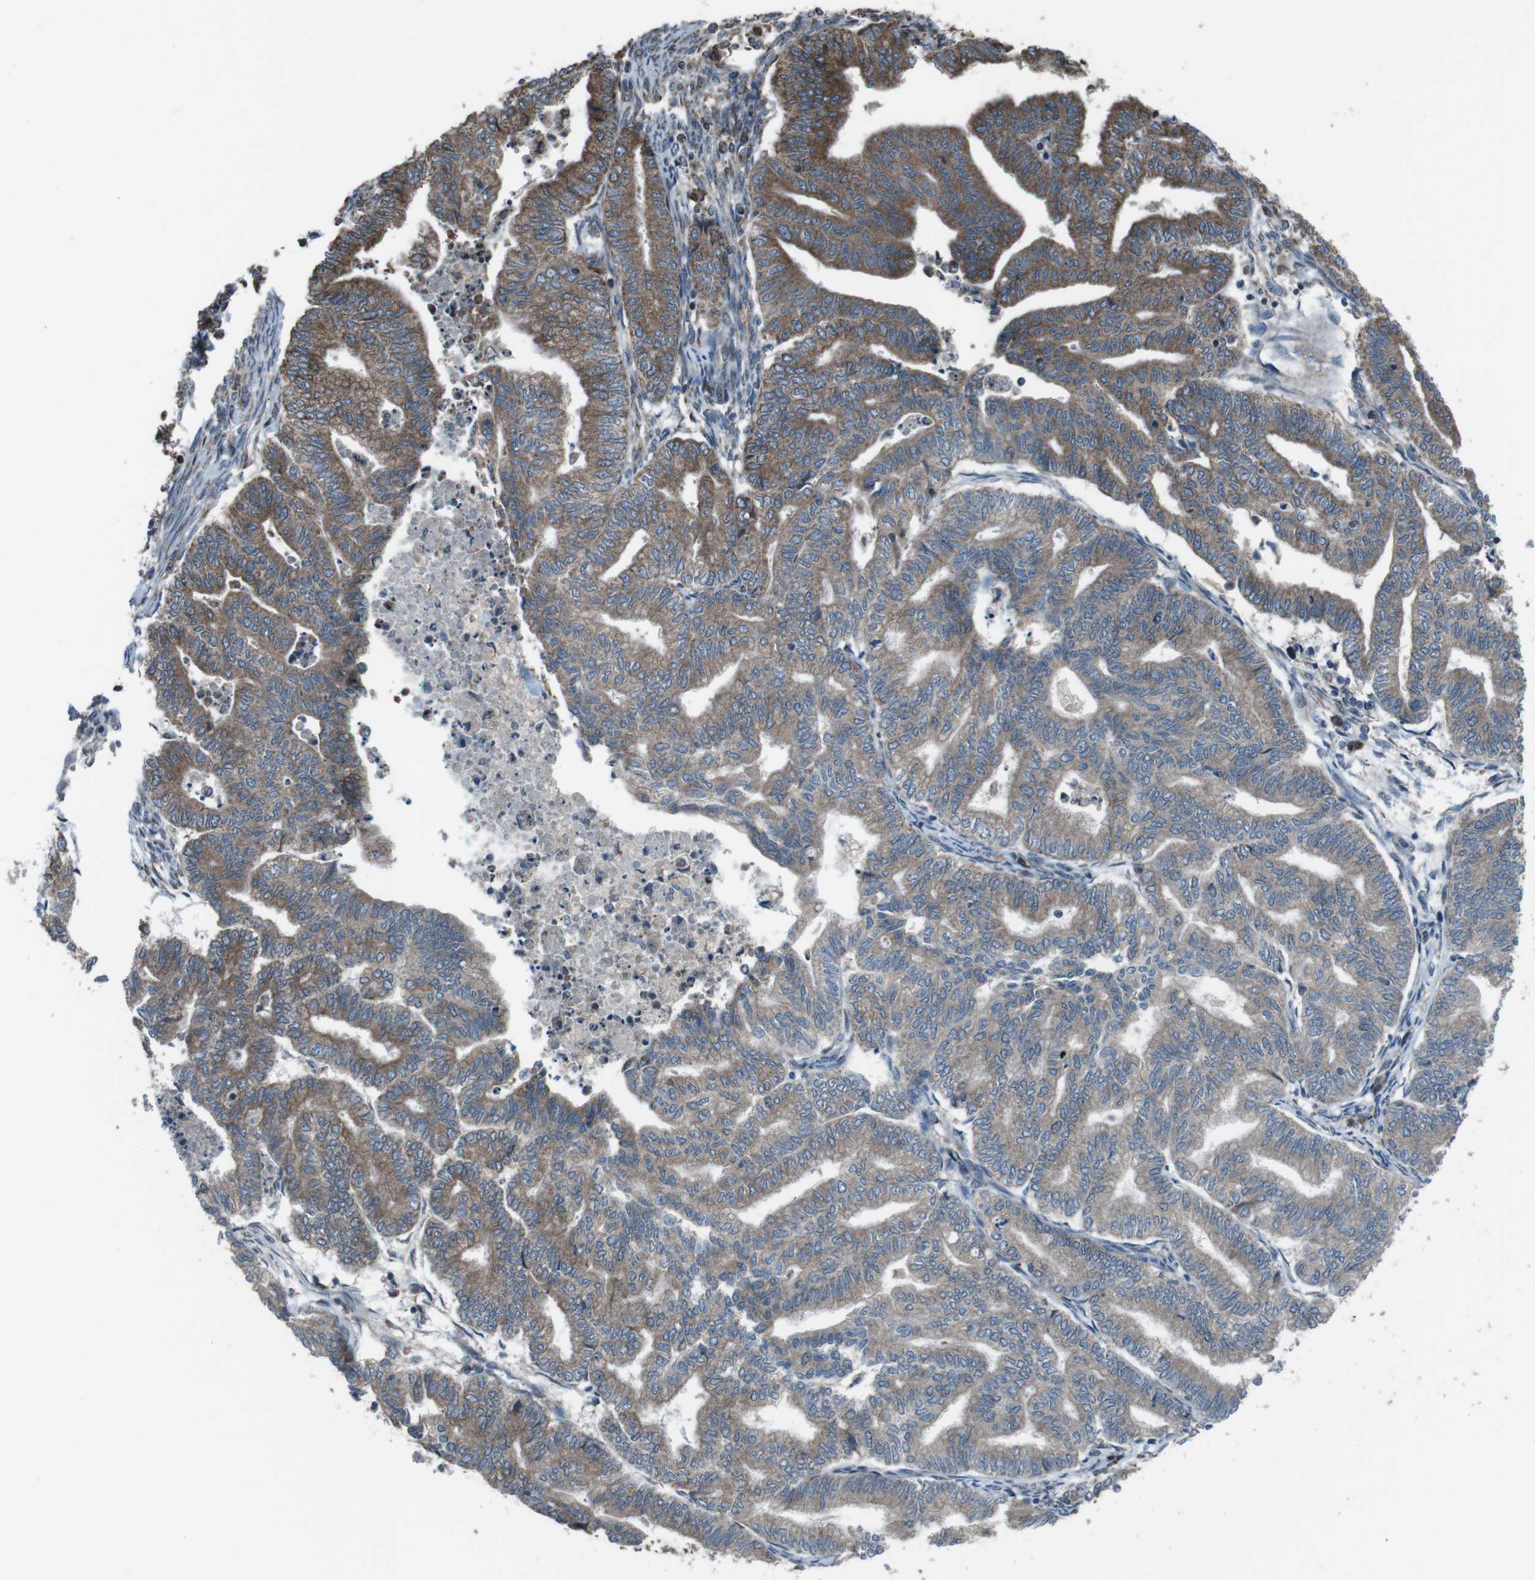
{"staining": {"intensity": "moderate", "quantity": ">75%", "location": "cytoplasmic/membranous"}, "tissue": "endometrial cancer", "cell_type": "Tumor cells", "image_type": "cancer", "snomed": [{"axis": "morphology", "description": "Adenocarcinoma, NOS"}, {"axis": "topography", "description": "Endometrium"}], "caption": "Protein staining by immunohistochemistry (IHC) displays moderate cytoplasmic/membranous staining in about >75% of tumor cells in endometrial cancer (adenocarcinoma).", "gene": "GIMAP8", "patient": {"sex": "female", "age": 79}}